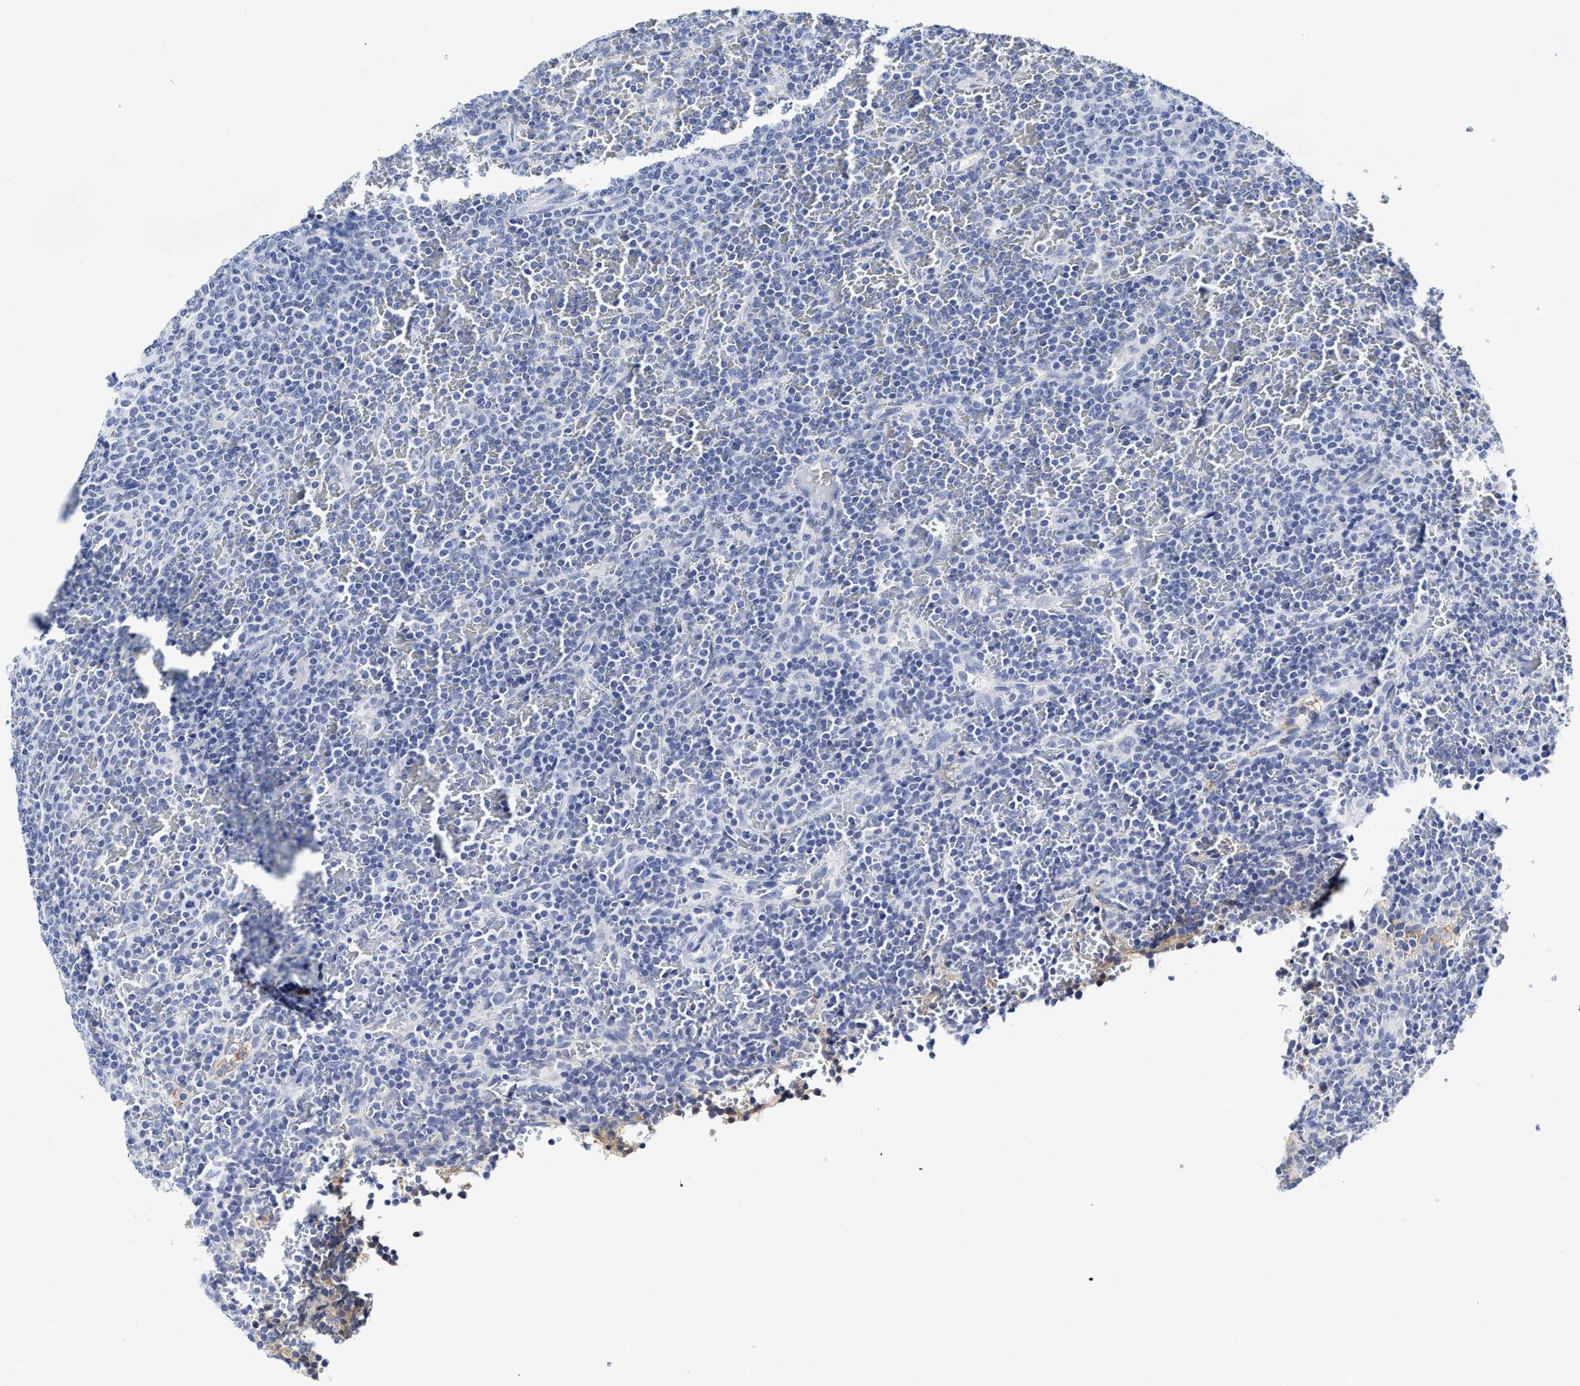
{"staining": {"intensity": "negative", "quantity": "none", "location": "none"}, "tissue": "lymphoma", "cell_type": "Tumor cells", "image_type": "cancer", "snomed": [{"axis": "morphology", "description": "Malignant lymphoma, non-Hodgkin's type, Low grade"}, {"axis": "topography", "description": "Spleen"}], "caption": "Protein analysis of lymphoma exhibits no significant staining in tumor cells.", "gene": "C2", "patient": {"sex": "female", "age": 77}}